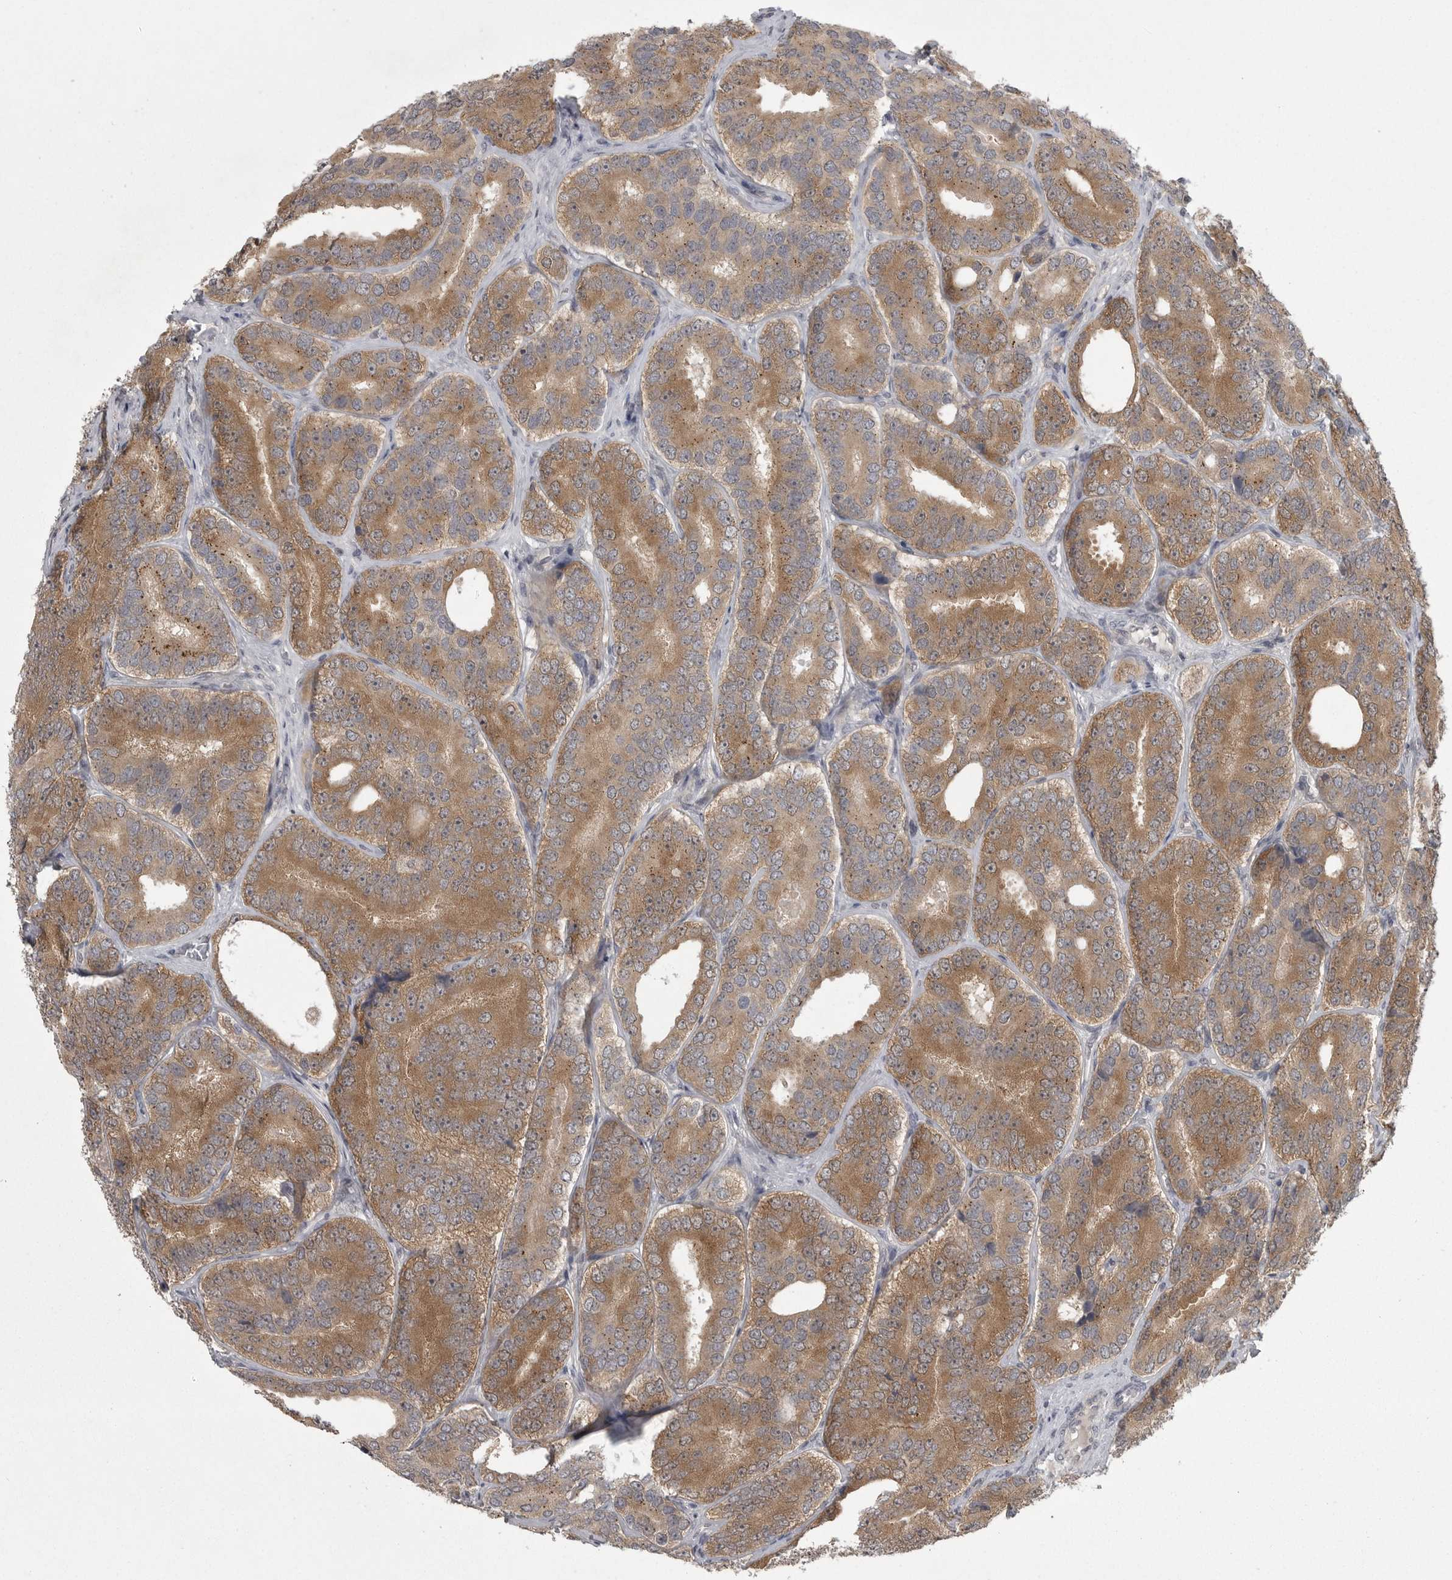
{"staining": {"intensity": "moderate", "quantity": ">75%", "location": "cytoplasmic/membranous"}, "tissue": "prostate cancer", "cell_type": "Tumor cells", "image_type": "cancer", "snomed": [{"axis": "morphology", "description": "Adenocarcinoma, High grade"}, {"axis": "topography", "description": "Prostate"}], "caption": "A brown stain labels moderate cytoplasmic/membranous positivity of a protein in prostate high-grade adenocarcinoma tumor cells.", "gene": "PHF13", "patient": {"sex": "male", "age": 56}}